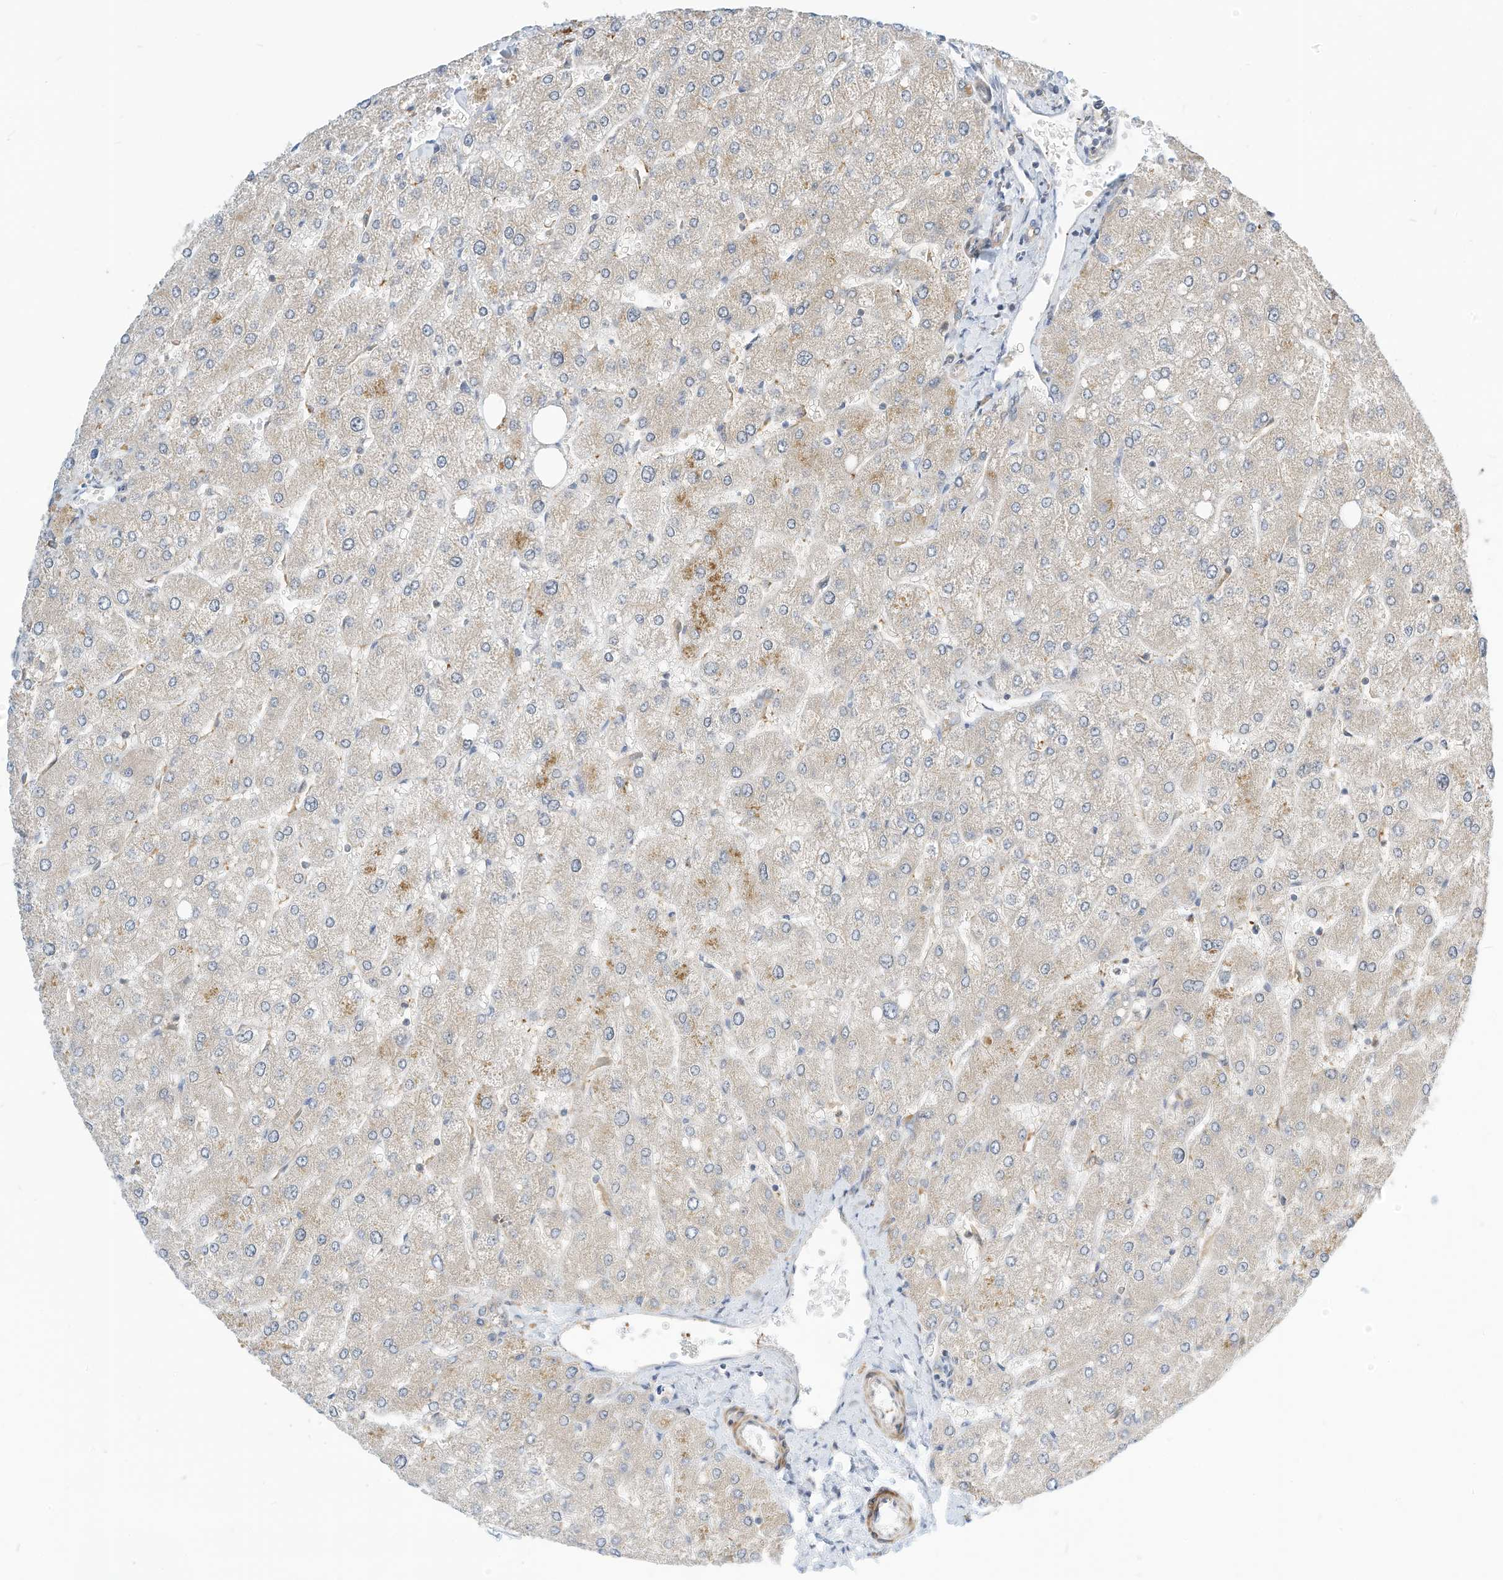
{"staining": {"intensity": "weak", "quantity": "<25%", "location": "cytoplasmic/membranous"}, "tissue": "liver", "cell_type": "Cholangiocytes", "image_type": "normal", "snomed": [{"axis": "morphology", "description": "Normal tissue, NOS"}, {"axis": "topography", "description": "Liver"}], "caption": "The histopathology image exhibits no staining of cholangiocytes in unremarkable liver.", "gene": "OFD1", "patient": {"sex": "male", "age": 55}}